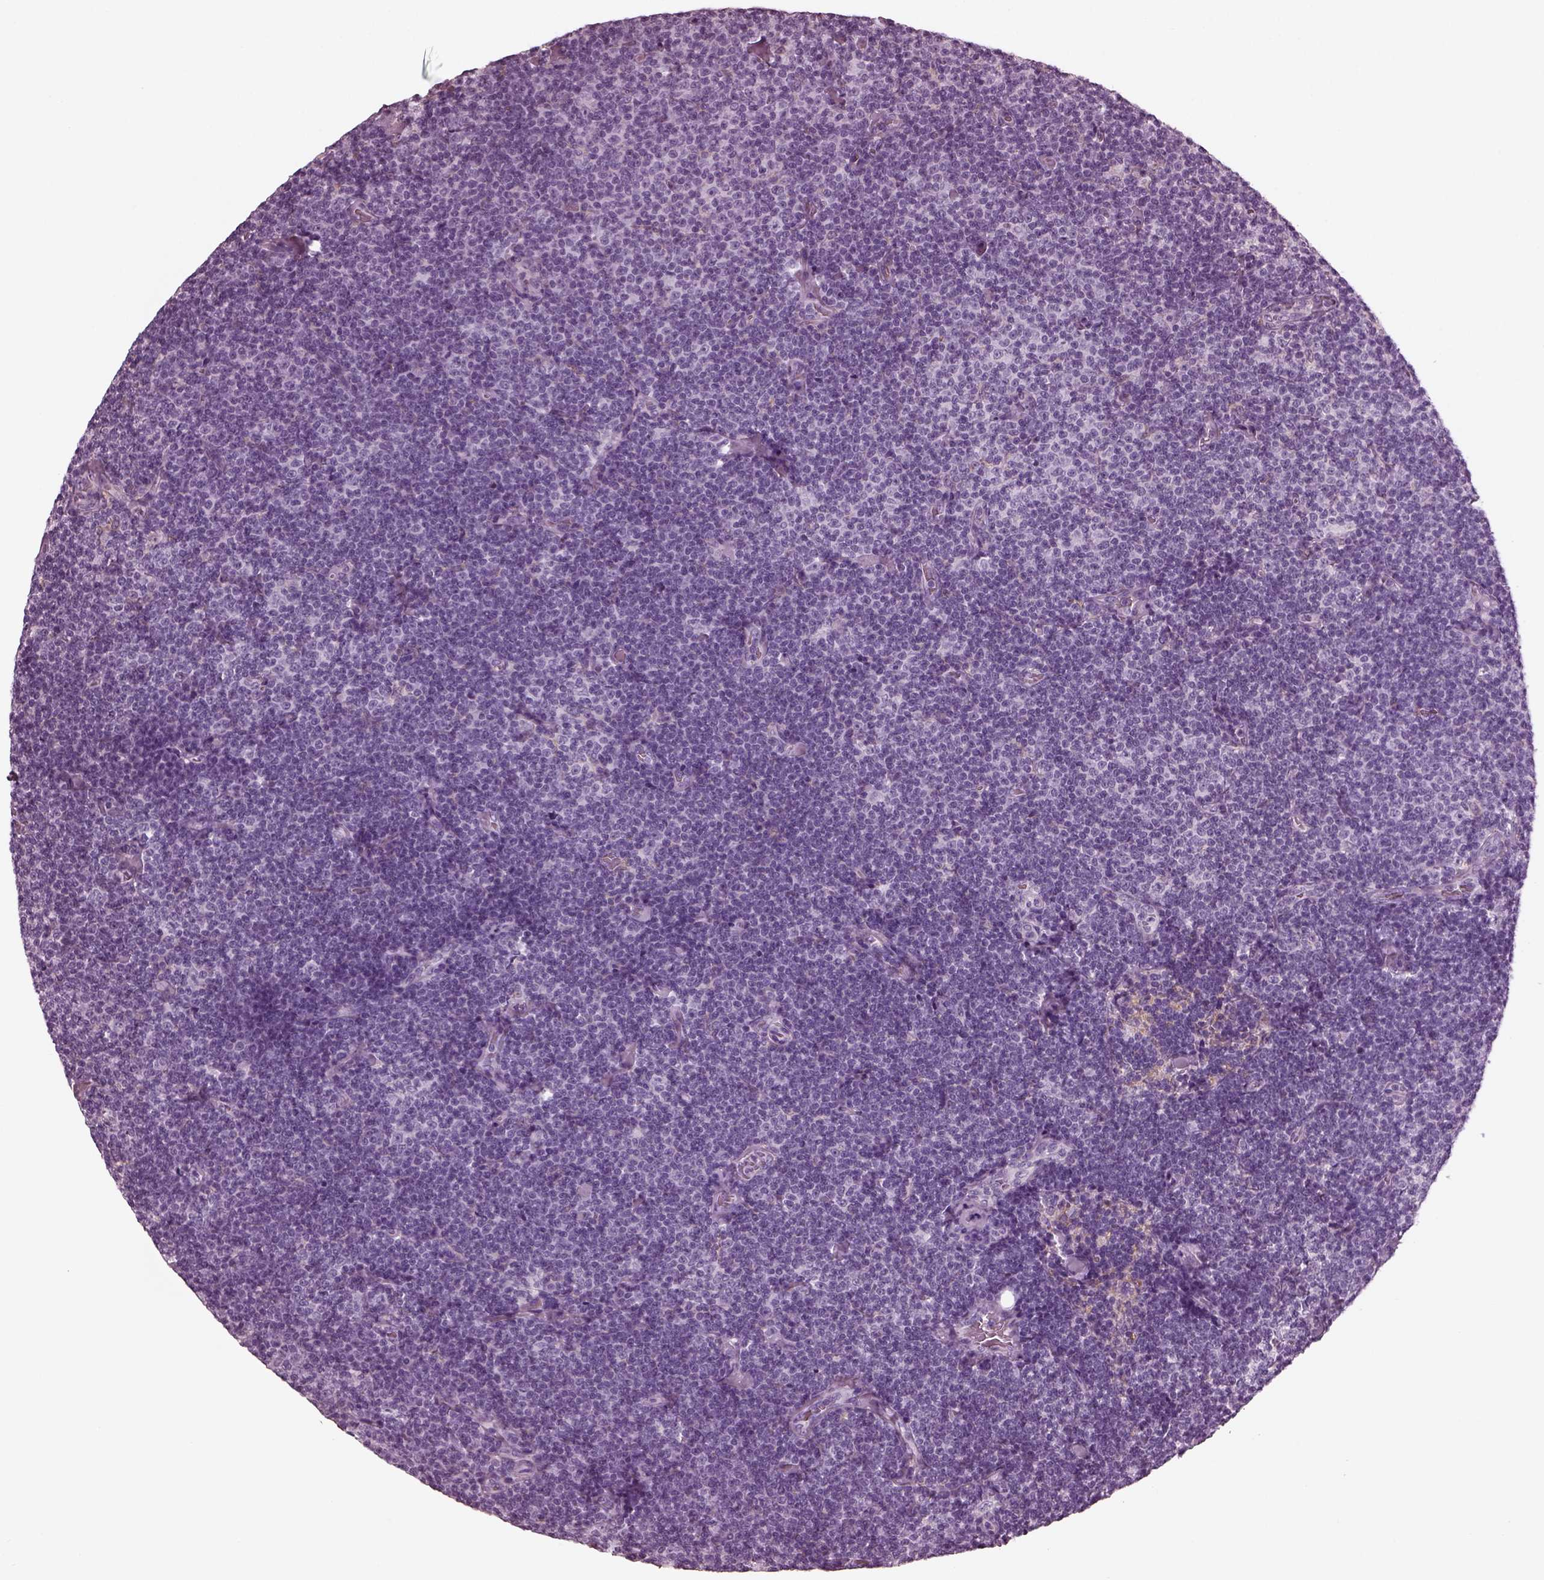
{"staining": {"intensity": "negative", "quantity": "none", "location": "none"}, "tissue": "lymphoma", "cell_type": "Tumor cells", "image_type": "cancer", "snomed": [{"axis": "morphology", "description": "Malignant lymphoma, non-Hodgkin's type, Low grade"}, {"axis": "topography", "description": "Lymph node"}], "caption": "Immunohistochemical staining of lymphoma exhibits no significant positivity in tumor cells.", "gene": "CGA", "patient": {"sex": "male", "age": 81}}